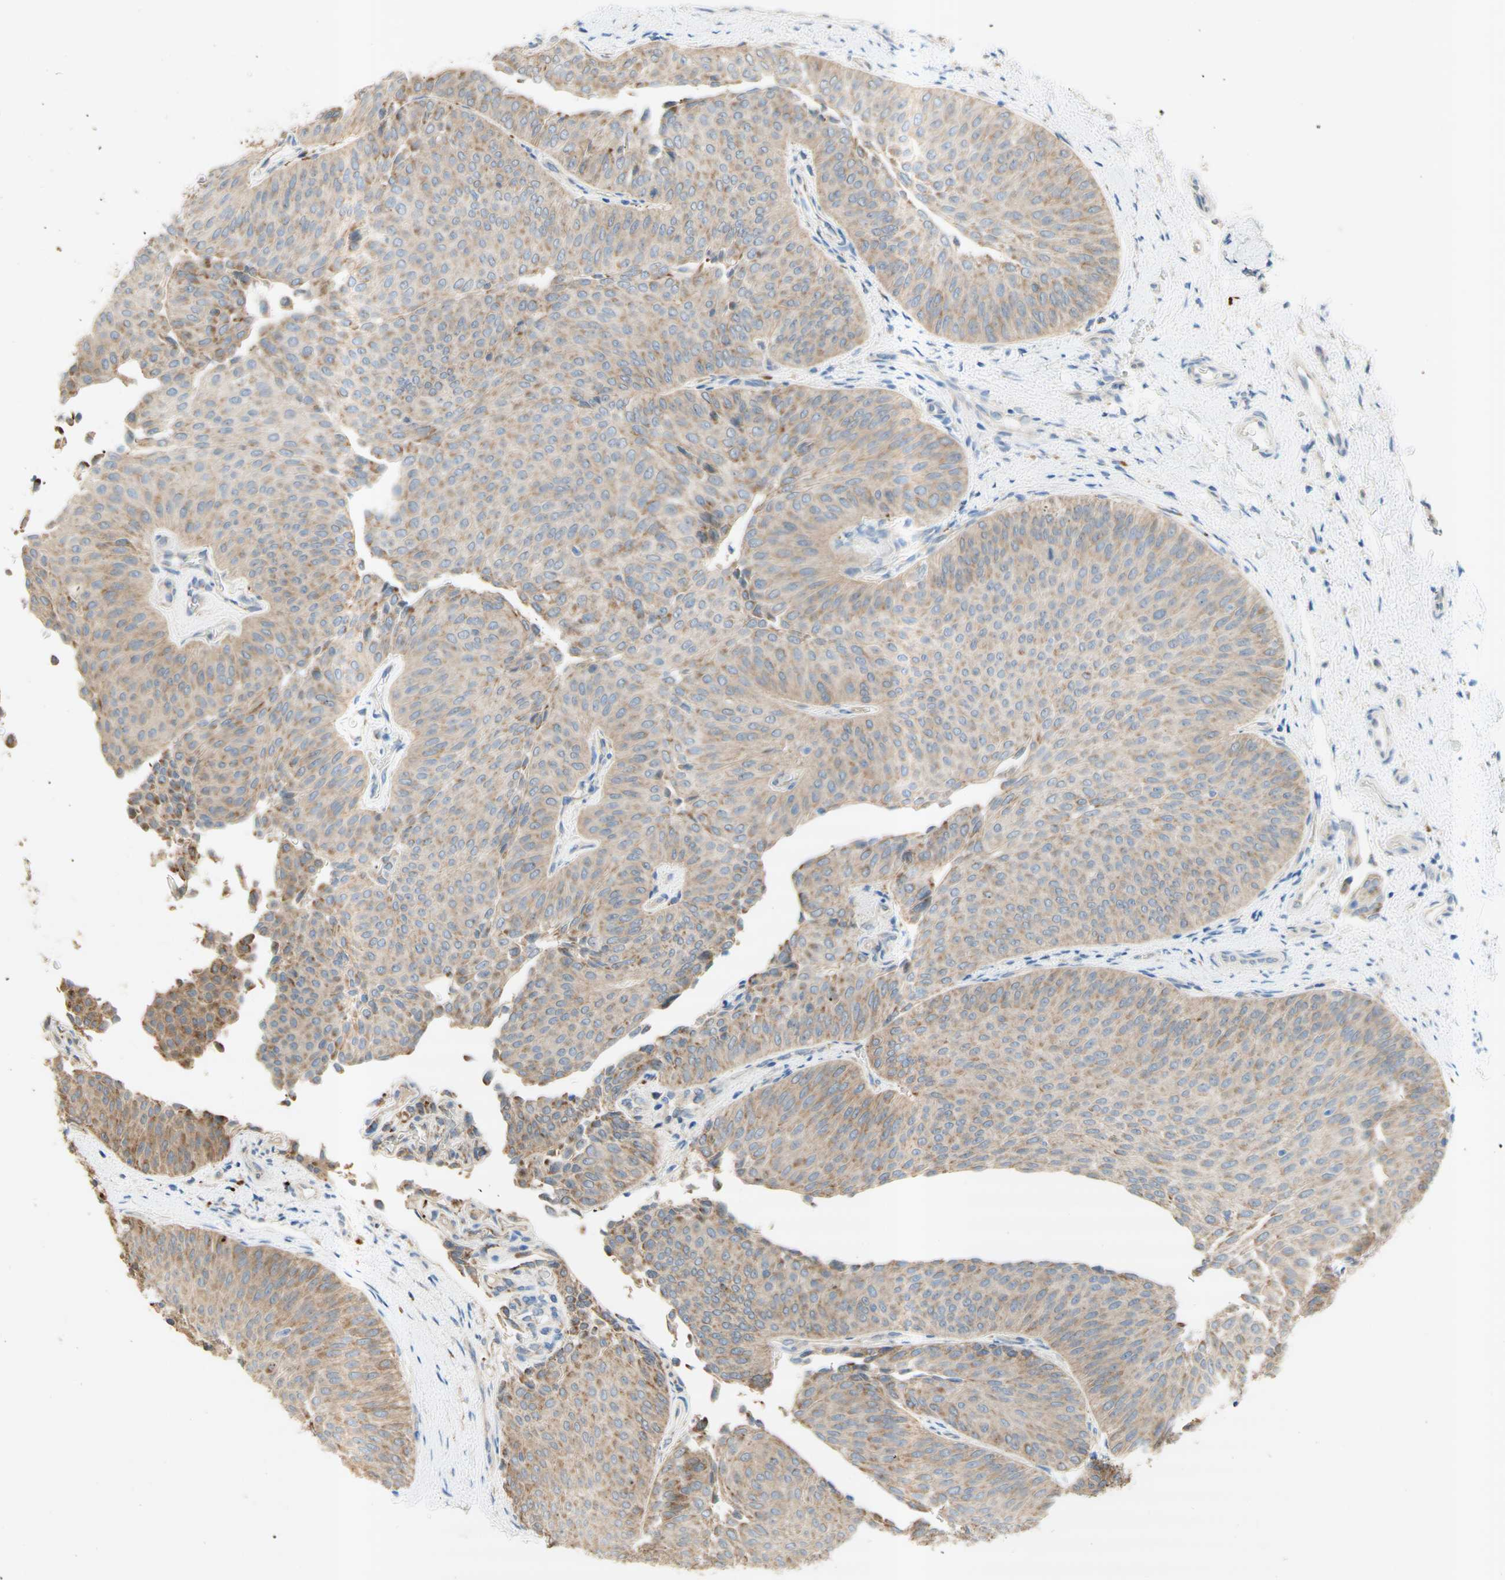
{"staining": {"intensity": "moderate", "quantity": ">75%", "location": "cytoplasmic/membranous"}, "tissue": "urothelial cancer", "cell_type": "Tumor cells", "image_type": "cancer", "snomed": [{"axis": "morphology", "description": "Urothelial carcinoma, Low grade"}, {"axis": "topography", "description": "Urinary bladder"}], "caption": "Urothelial carcinoma (low-grade) stained for a protein (brown) reveals moderate cytoplasmic/membranous positive staining in about >75% of tumor cells.", "gene": "URB2", "patient": {"sex": "female", "age": 60}}